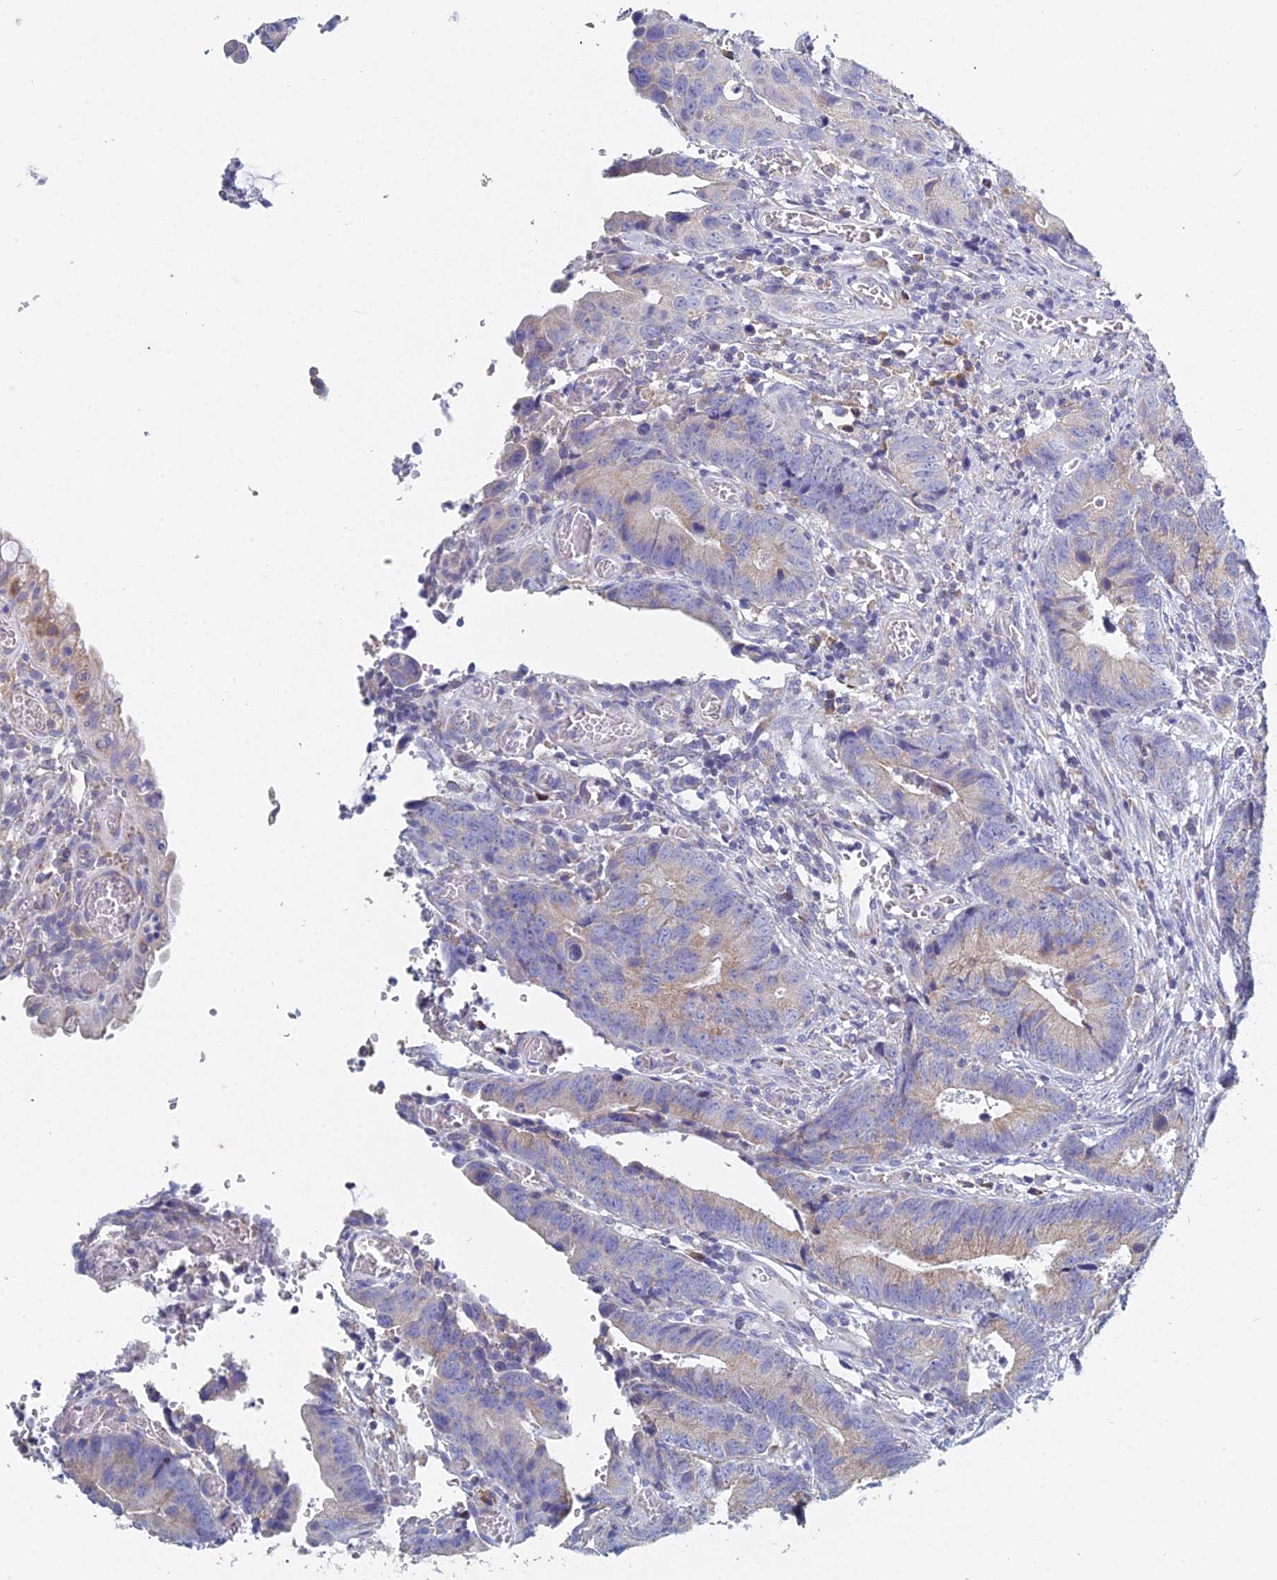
{"staining": {"intensity": "weak", "quantity": "25%-75%", "location": "cytoplasmic/membranous"}, "tissue": "colorectal cancer", "cell_type": "Tumor cells", "image_type": "cancer", "snomed": [{"axis": "morphology", "description": "Adenocarcinoma, NOS"}, {"axis": "topography", "description": "Colon"}], "caption": "Weak cytoplasmic/membranous expression is present in about 25%-75% of tumor cells in colorectal cancer.", "gene": "CRACR2B", "patient": {"sex": "female", "age": 57}}